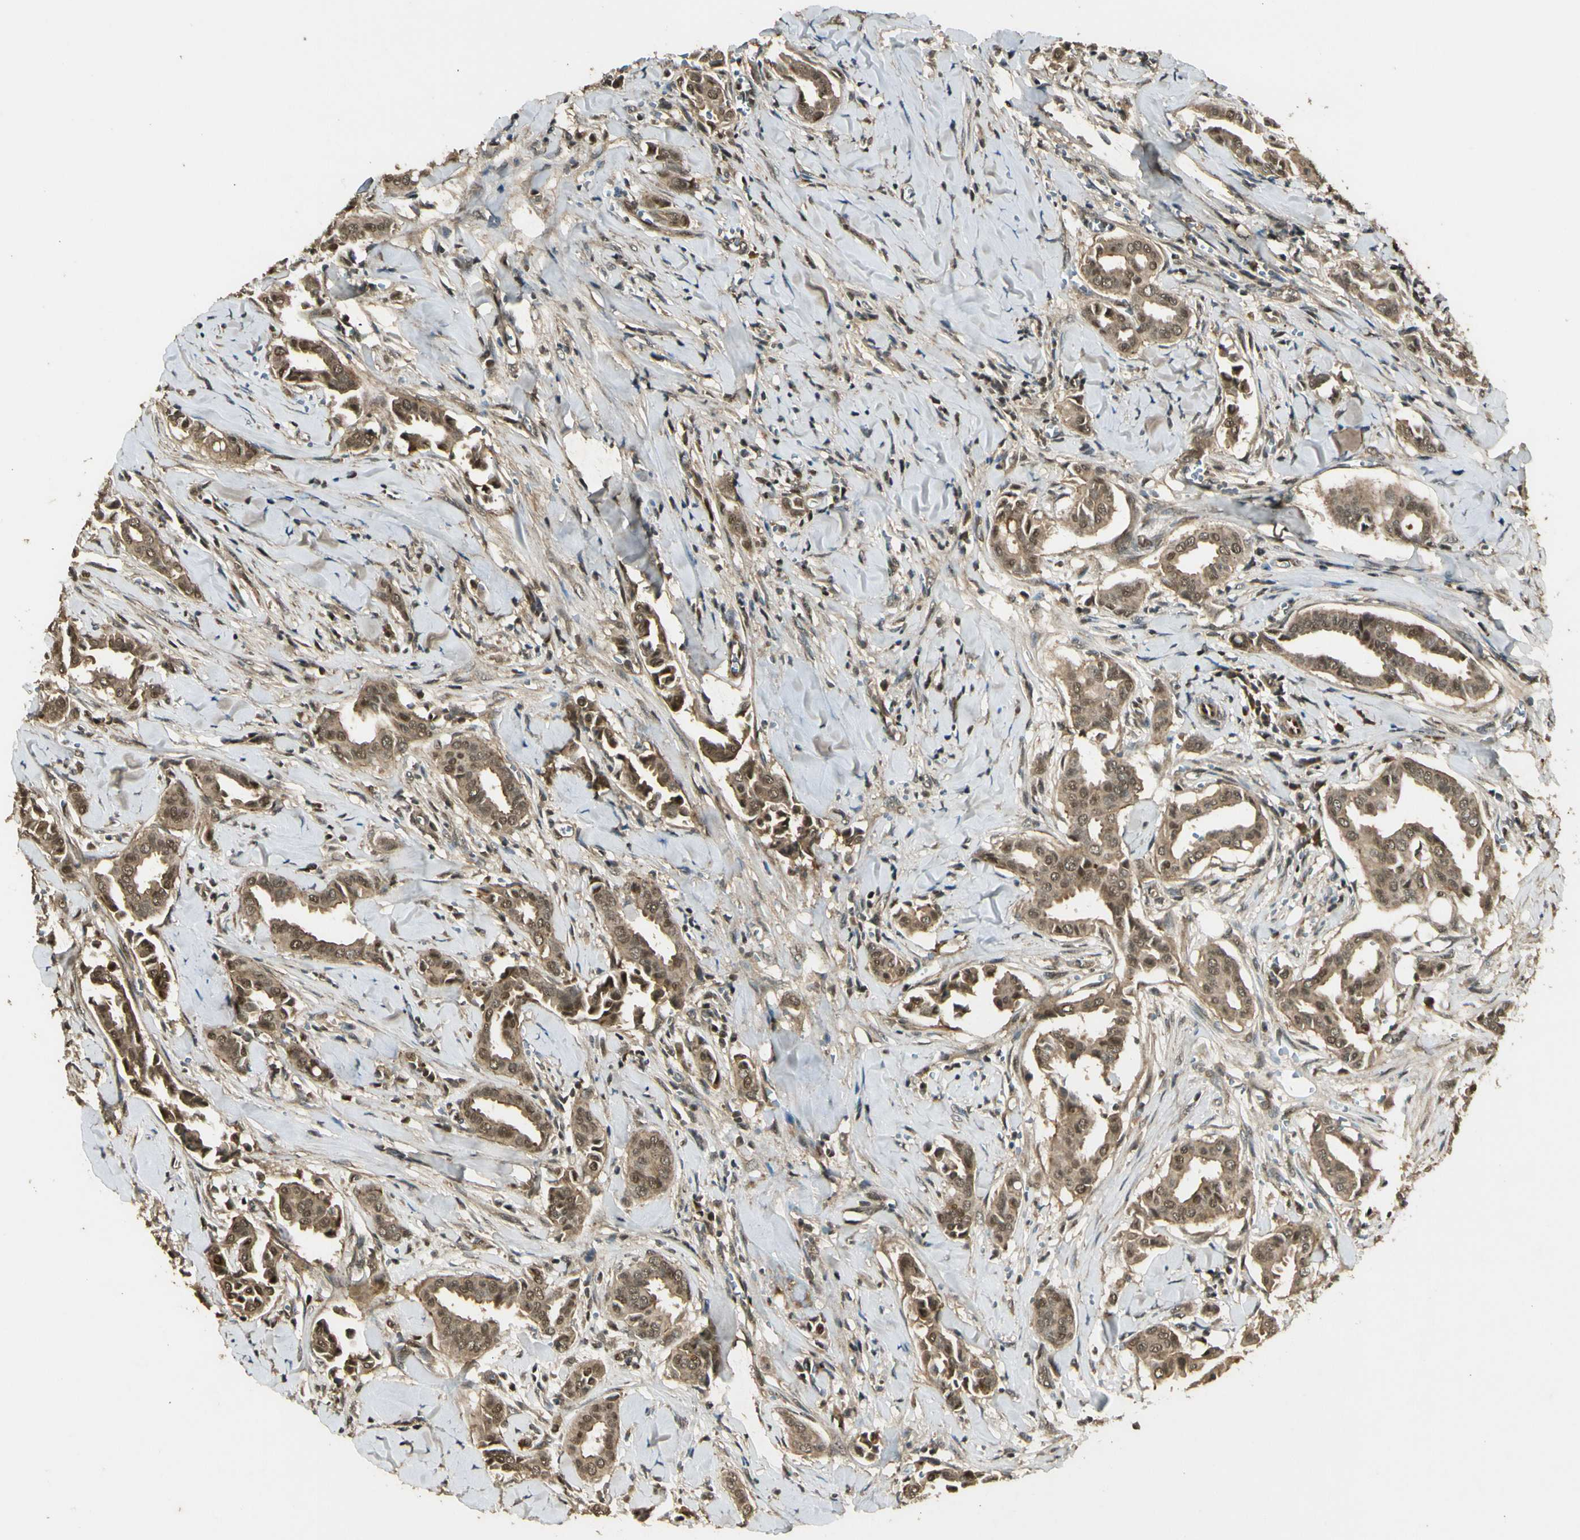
{"staining": {"intensity": "moderate", "quantity": ">75%", "location": "cytoplasmic/membranous,nuclear"}, "tissue": "head and neck cancer", "cell_type": "Tumor cells", "image_type": "cancer", "snomed": [{"axis": "morphology", "description": "Adenocarcinoma, NOS"}, {"axis": "topography", "description": "Salivary gland"}, {"axis": "topography", "description": "Head-Neck"}], "caption": "Tumor cells show medium levels of moderate cytoplasmic/membranous and nuclear positivity in approximately >75% of cells in adenocarcinoma (head and neck).", "gene": "GMEB2", "patient": {"sex": "female", "age": 59}}